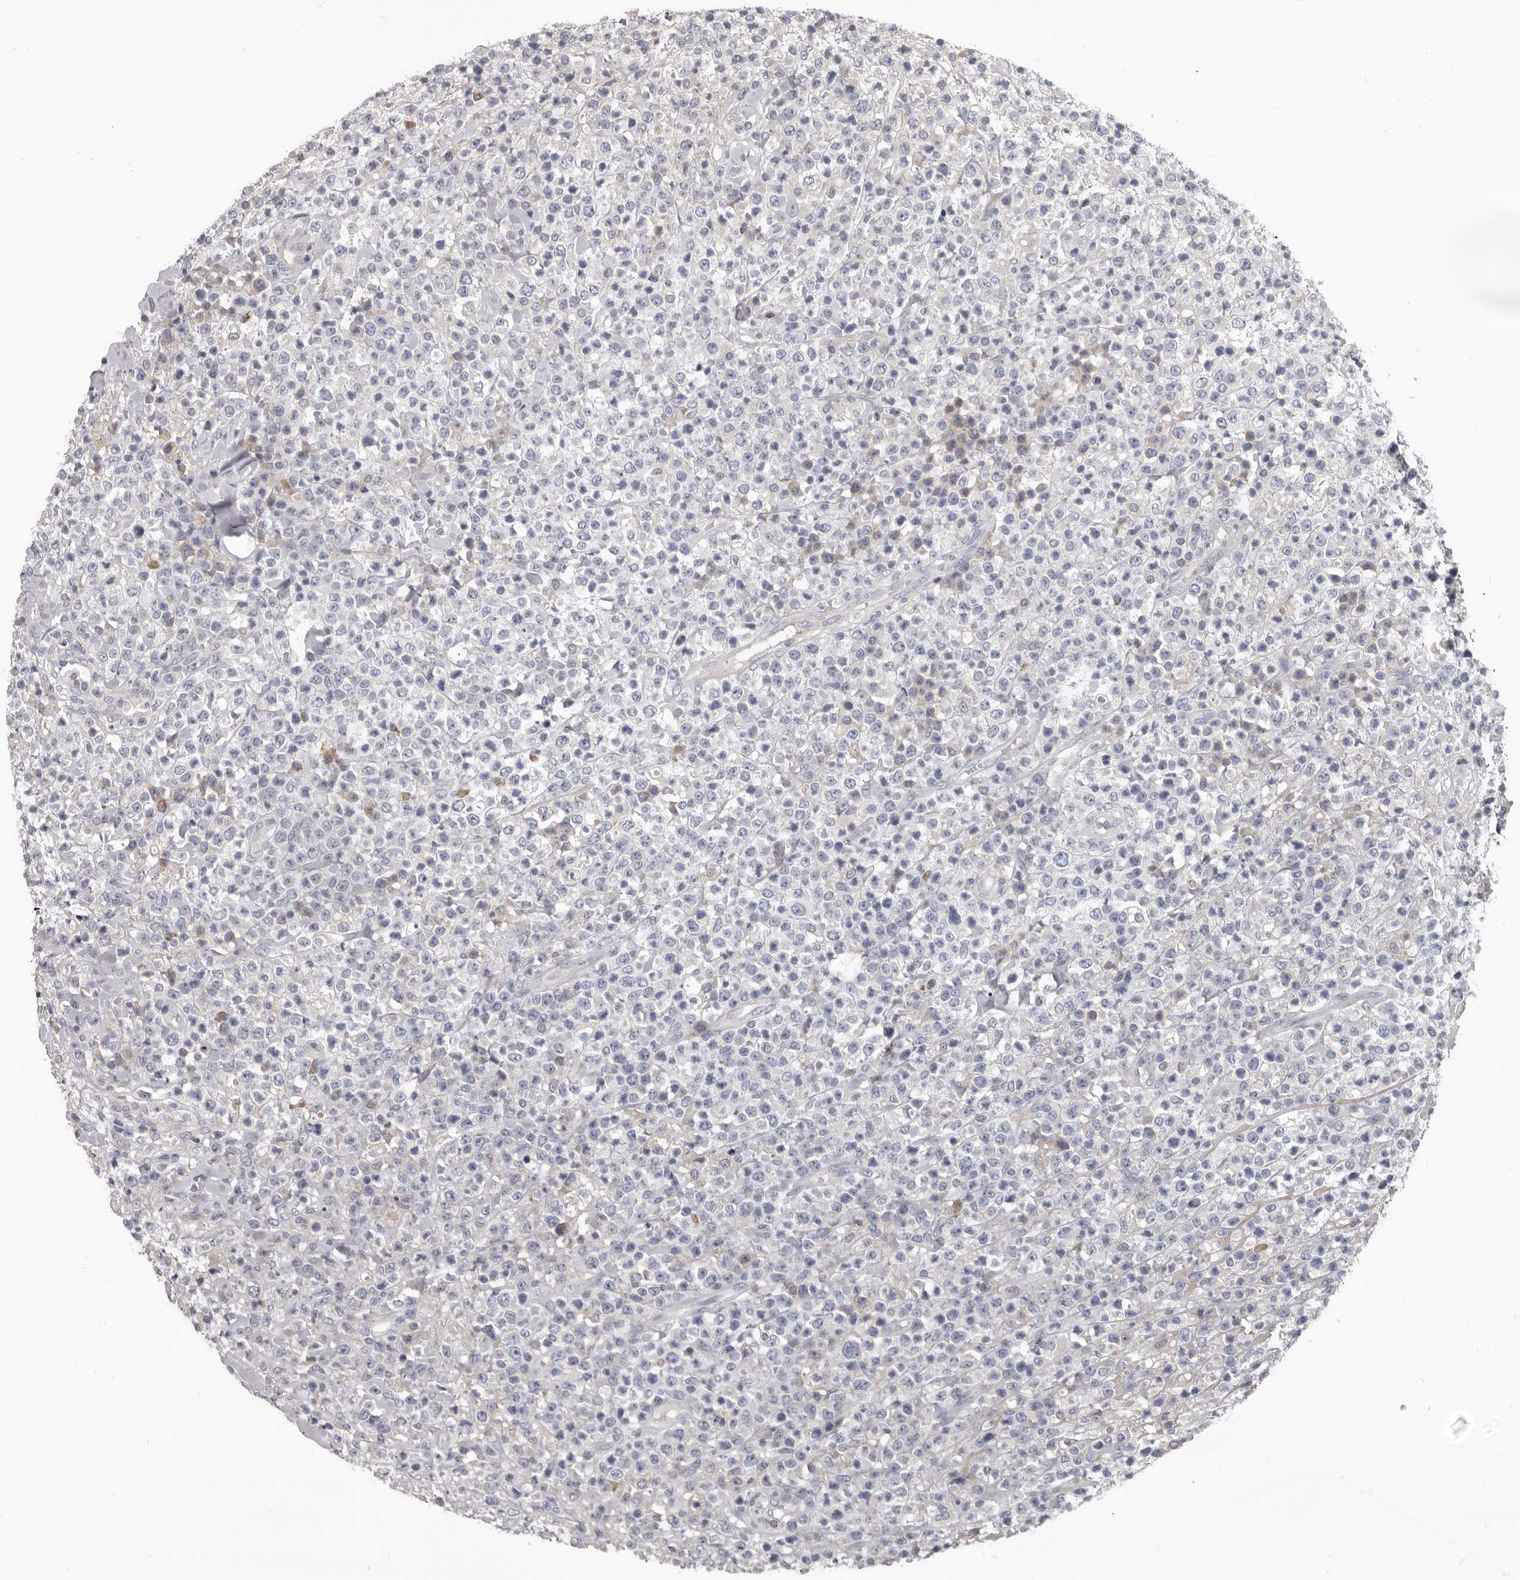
{"staining": {"intensity": "negative", "quantity": "none", "location": "none"}, "tissue": "lymphoma", "cell_type": "Tumor cells", "image_type": "cancer", "snomed": [{"axis": "morphology", "description": "Malignant lymphoma, non-Hodgkin's type, High grade"}, {"axis": "topography", "description": "Colon"}], "caption": "Protein analysis of high-grade malignant lymphoma, non-Hodgkin's type shows no significant positivity in tumor cells.", "gene": "ALDH5A1", "patient": {"sex": "female", "age": 53}}